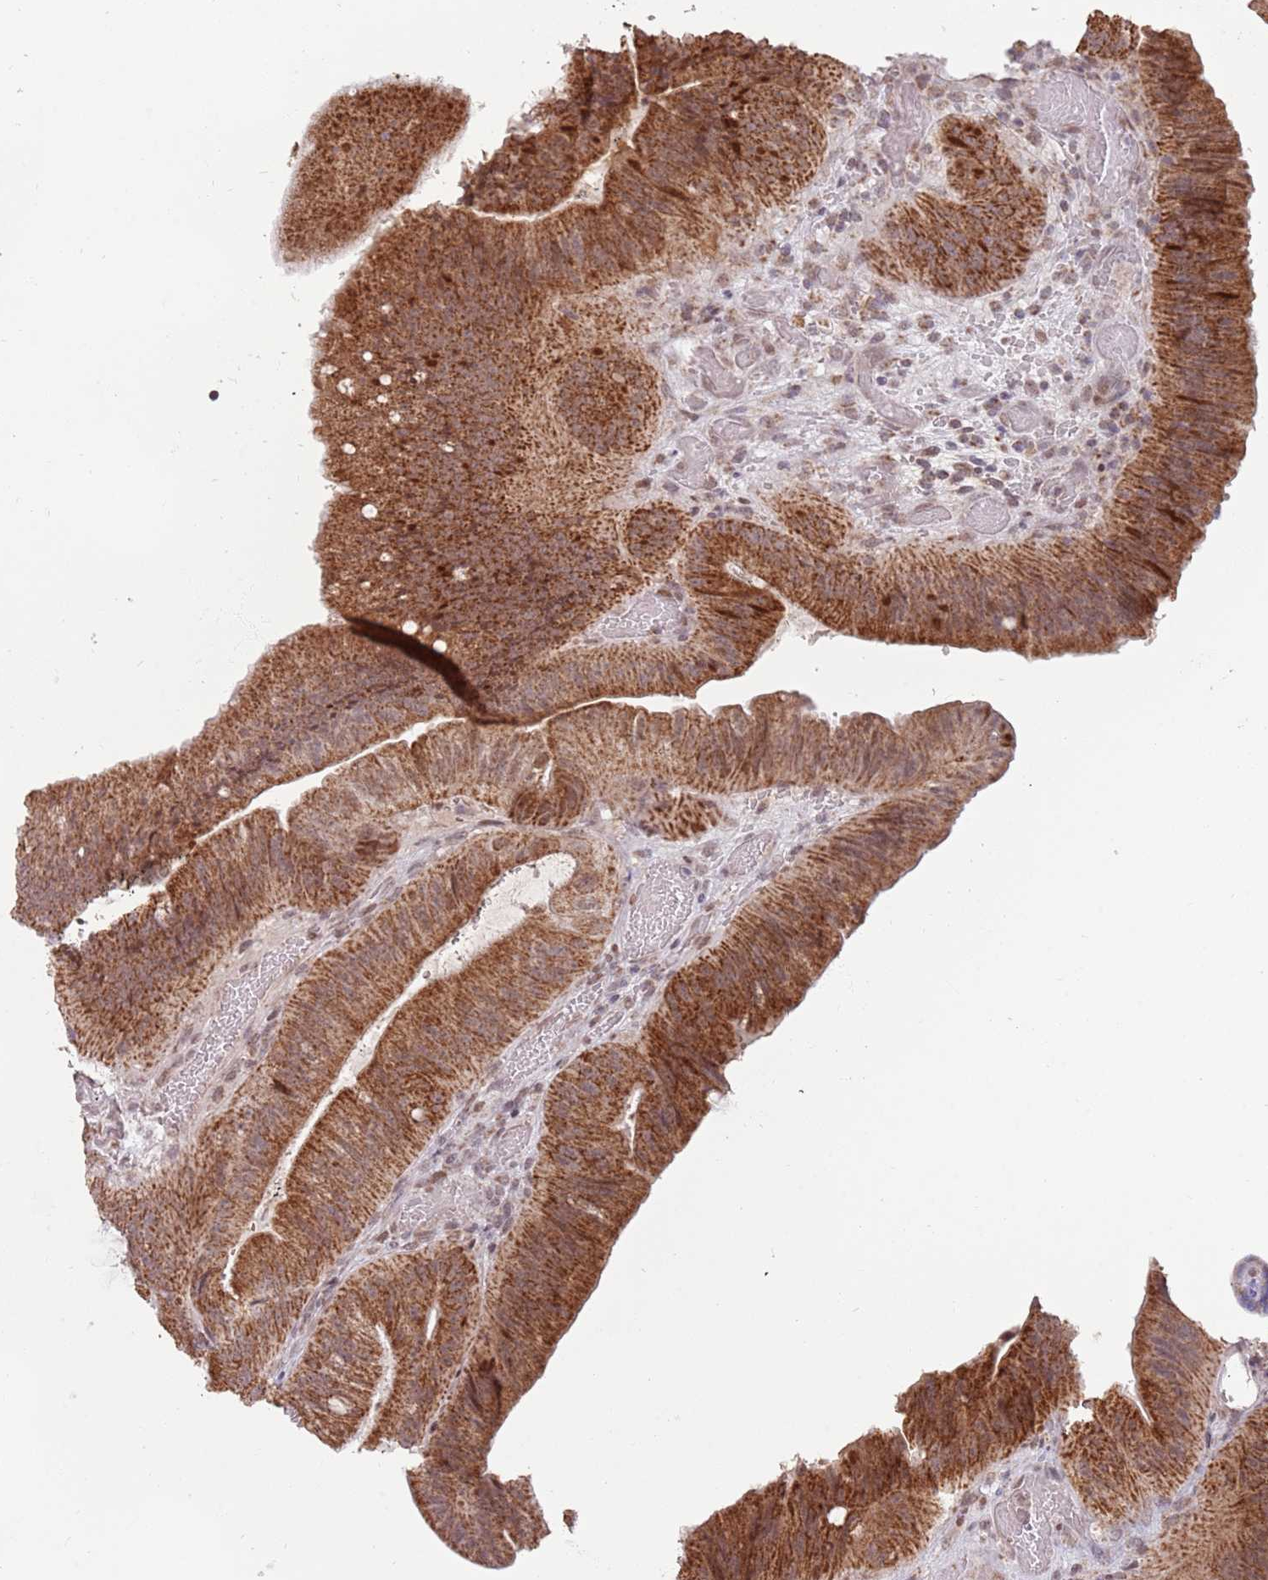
{"staining": {"intensity": "strong", "quantity": ">75%", "location": "cytoplasmic/membranous"}, "tissue": "colorectal cancer", "cell_type": "Tumor cells", "image_type": "cancer", "snomed": [{"axis": "morphology", "description": "Adenocarcinoma, NOS"}, {"axis": "topography", "description": "Colon"}], "caption": "Protein expression by immunohistochemistry (IHC) reveals strong cytoplasmic/membranous staining in approximately >75% of tumor cells in adenocarcinoma (colorectal).", "gene": "TIMM13", "patient": {"sex": "female", "age": 43}}